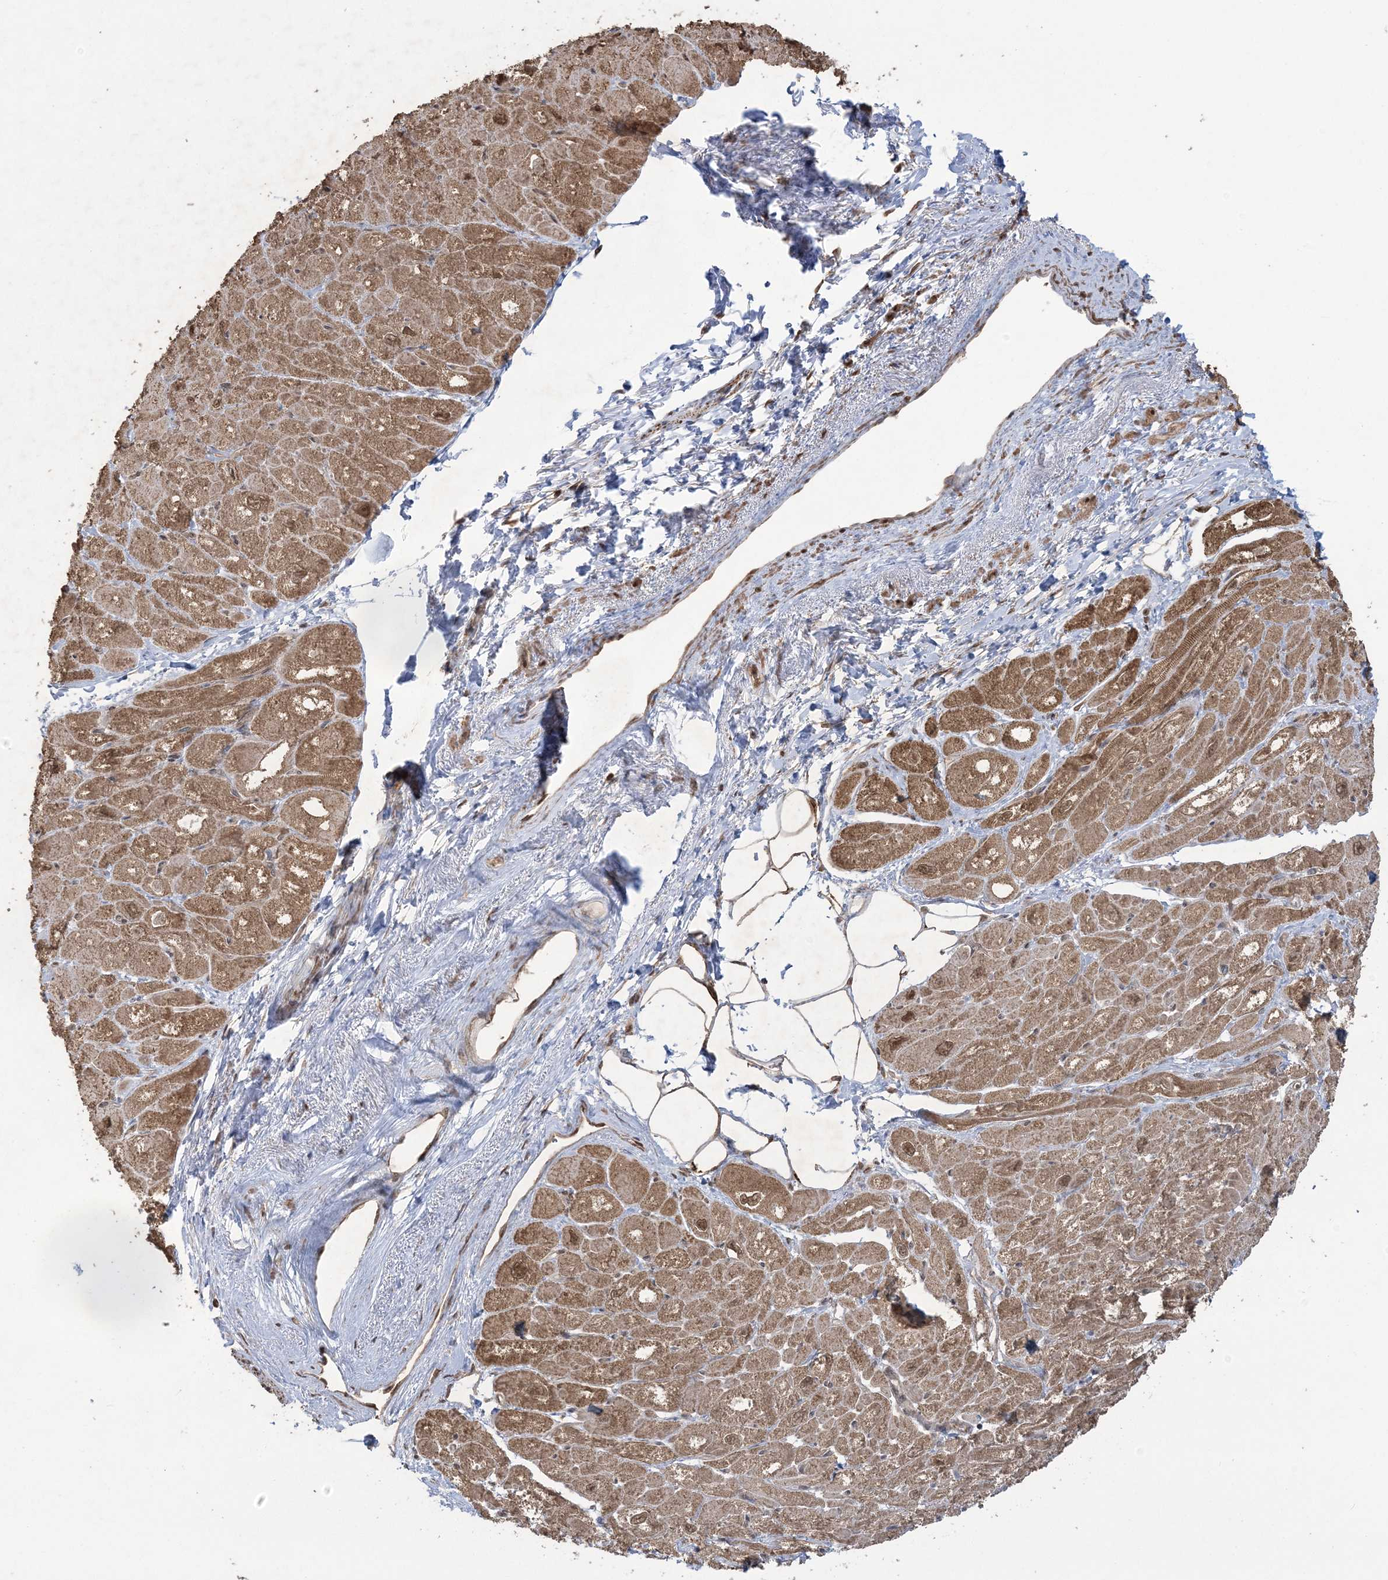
{"staining": {"intensity": "moderate", "quantity": ">75%", "location": "cytoplasmic/membranous,nuclear"}, "tissue": "heart muscle", "cell_type": "Cardiomyocytes", "image_type": "normal", "snomed": [{"axis": "morphology", "description": "Normal tissue, NOS"}, {"axis": "topography", "description": "Heart"}], "caption": "DAB immunohistochemical staining of normal human heart muscle reveals moderate cytoplasmic/membranous,nuclear protein staining in approximately >75% of cardiomyocytes. Using DAB (brown) and hematoxylin (blue) stains, captured at high magnification using brightfield microscopy.", "gene": "ZNF839", "patient": {"sex": "male", "age": 50}}